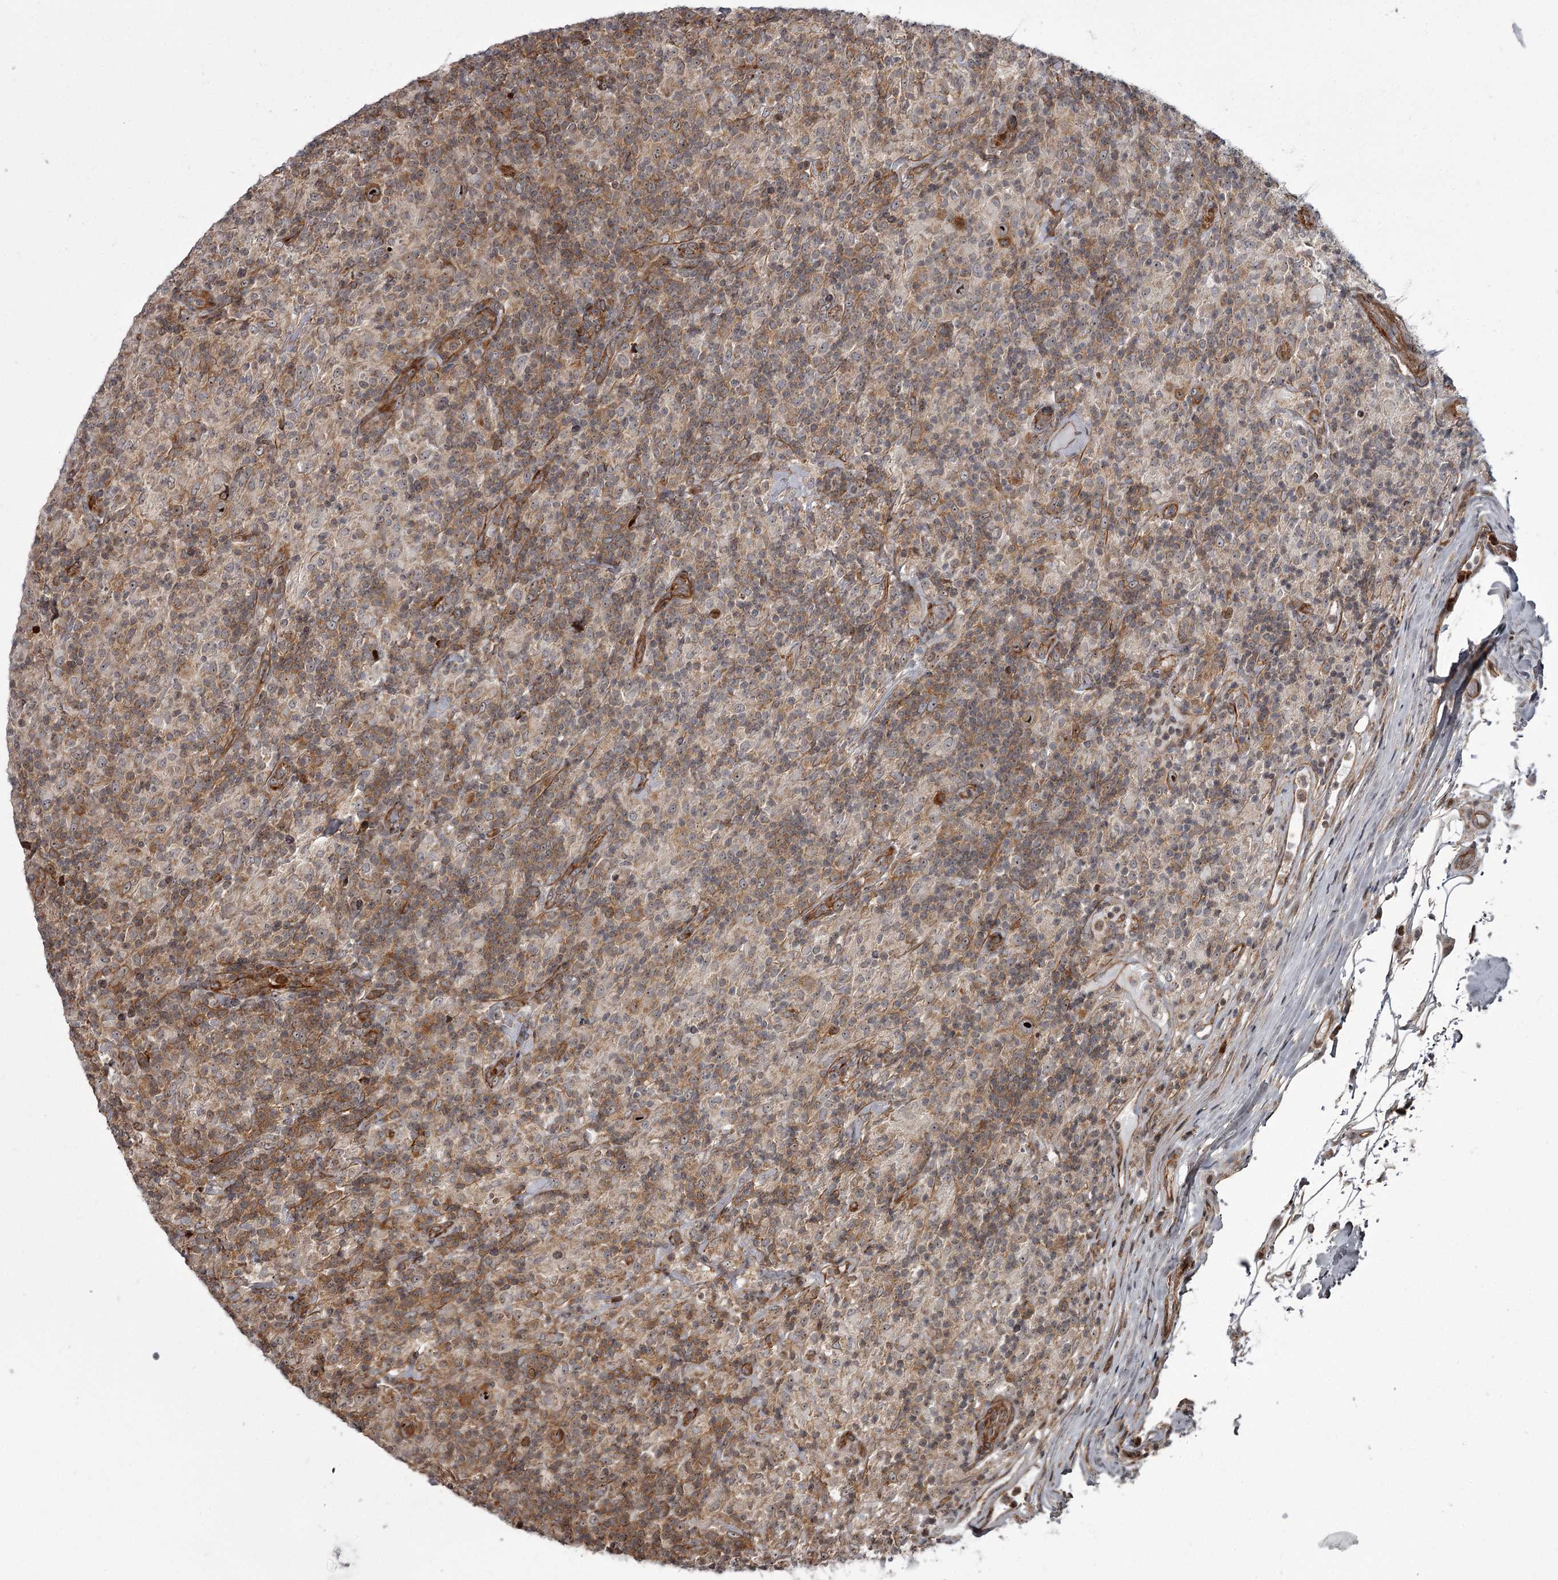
{"staining": {"intensity": "strong", "quantity": ">75%", "location": "cytoplasmic/membranous,nuclear"}, "tissue": "lymphoma", "cell_type": "Tumor cells", "image_type": "cancer", "snomed": [{"axis": "morphology", "description": "Hodgkin's disease, NOS"}, {"axis": "topography", "description": "Lymph node"}], "caption": "This image displays immunohistochemistry staining of human lymphoma, with high strong cytoplasmic/membranous and nuclear positivity in about >75% of tumor cells.", "gene": "THAP9", "patient": {"sex": "male", "age": 70}}